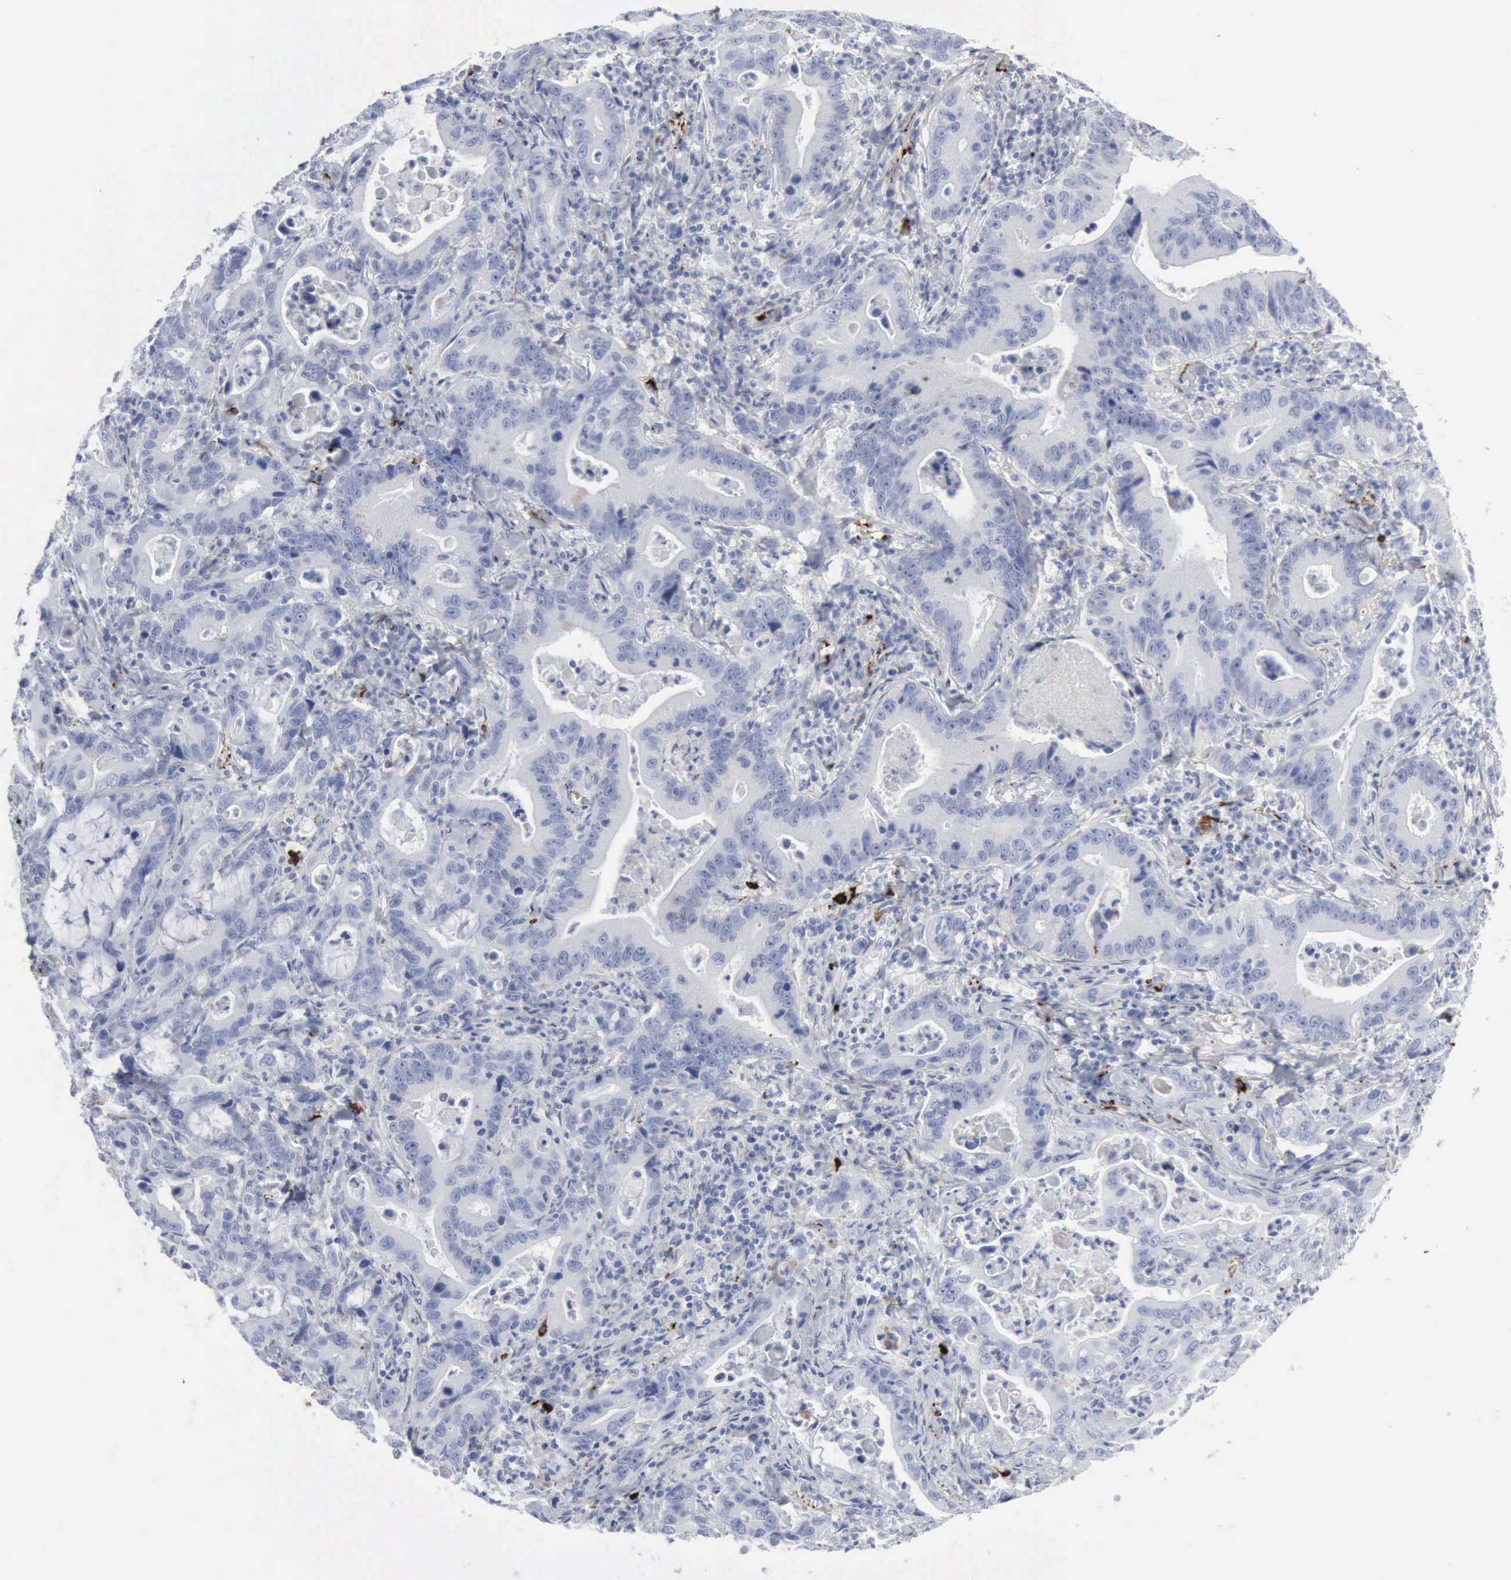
{"staining": {"intensity": "negative", "quantity": "none", "location": "none"}, "tissue": "stomach cancer", "cell_type": "Tumor cells", "image_type": "cancer", "snomed": [{"axis": "morphology", "description": "Adenocarcinoma, NOS"}, {"axis": "topography", "description": "Stomach, upper"}], "caption": "Protein analysis of adenocarcinoma (stomach) reveals no significant expression in tumor cells.", "gene": "C4BPA", "patient": {"sex": "male", "age": 63}}